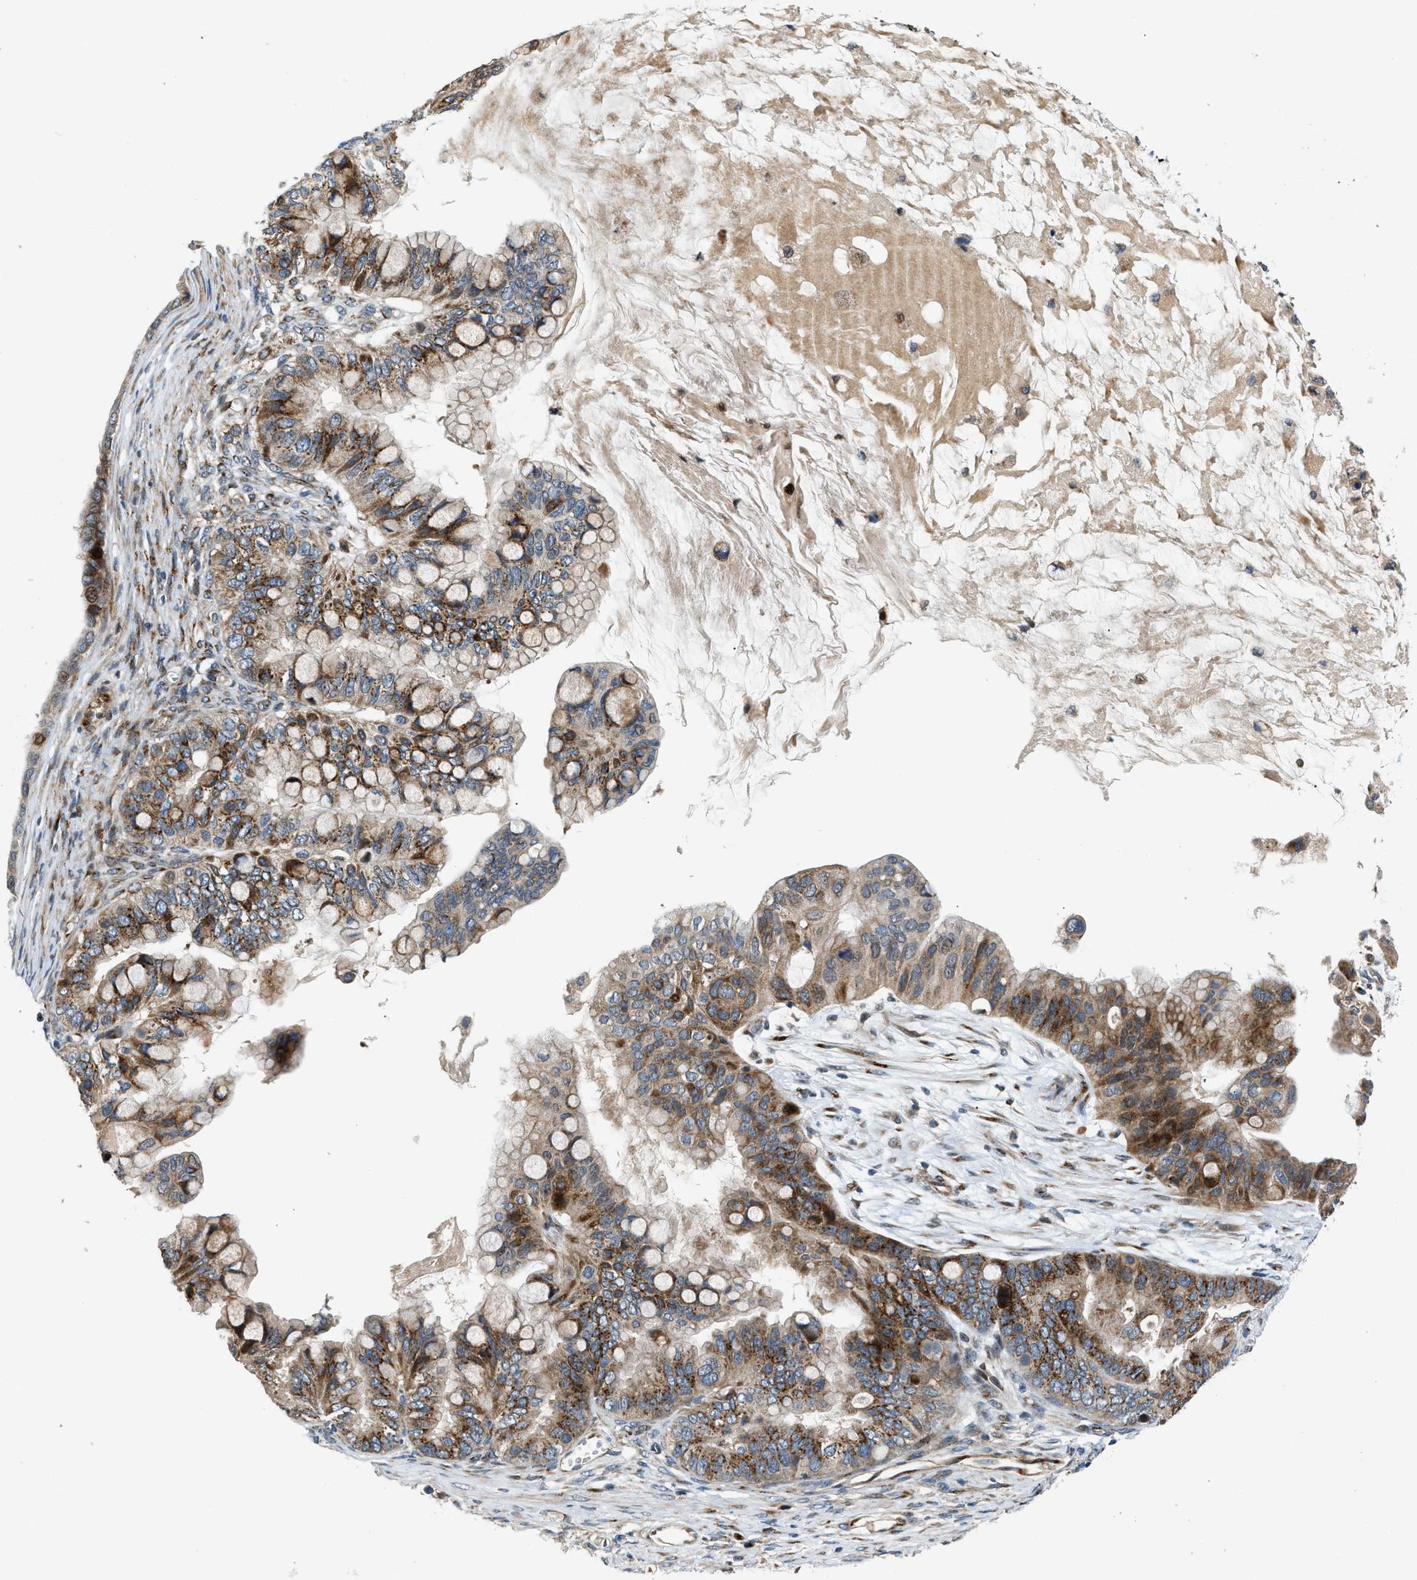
{"staining": {"intensity": "strong", "quantity": ">75%", "location": "cytoplasmic/membranous"}, "tissue": "ovarian cancer", "cell_type": "Tumor cells", "image_type": "cancer", "snomed": [{"axis": "morphology", "description": "Cystadenocarcinoma, mucinous, NOS"}, {"axis": "topography", "description": "Ovary"}], "caption": "IHC histopathology image of neoplastic tissue: human ovarian cancer stained using immunohistochemistry exhibits high levels of strong protein expression localized specifically in the cytoplasmic/membranous of tumor cells, appearing as a cytoplasmic/membranous brown color.", "gene": "FUT8", "patient": {"sex": "female", "age": 80}}